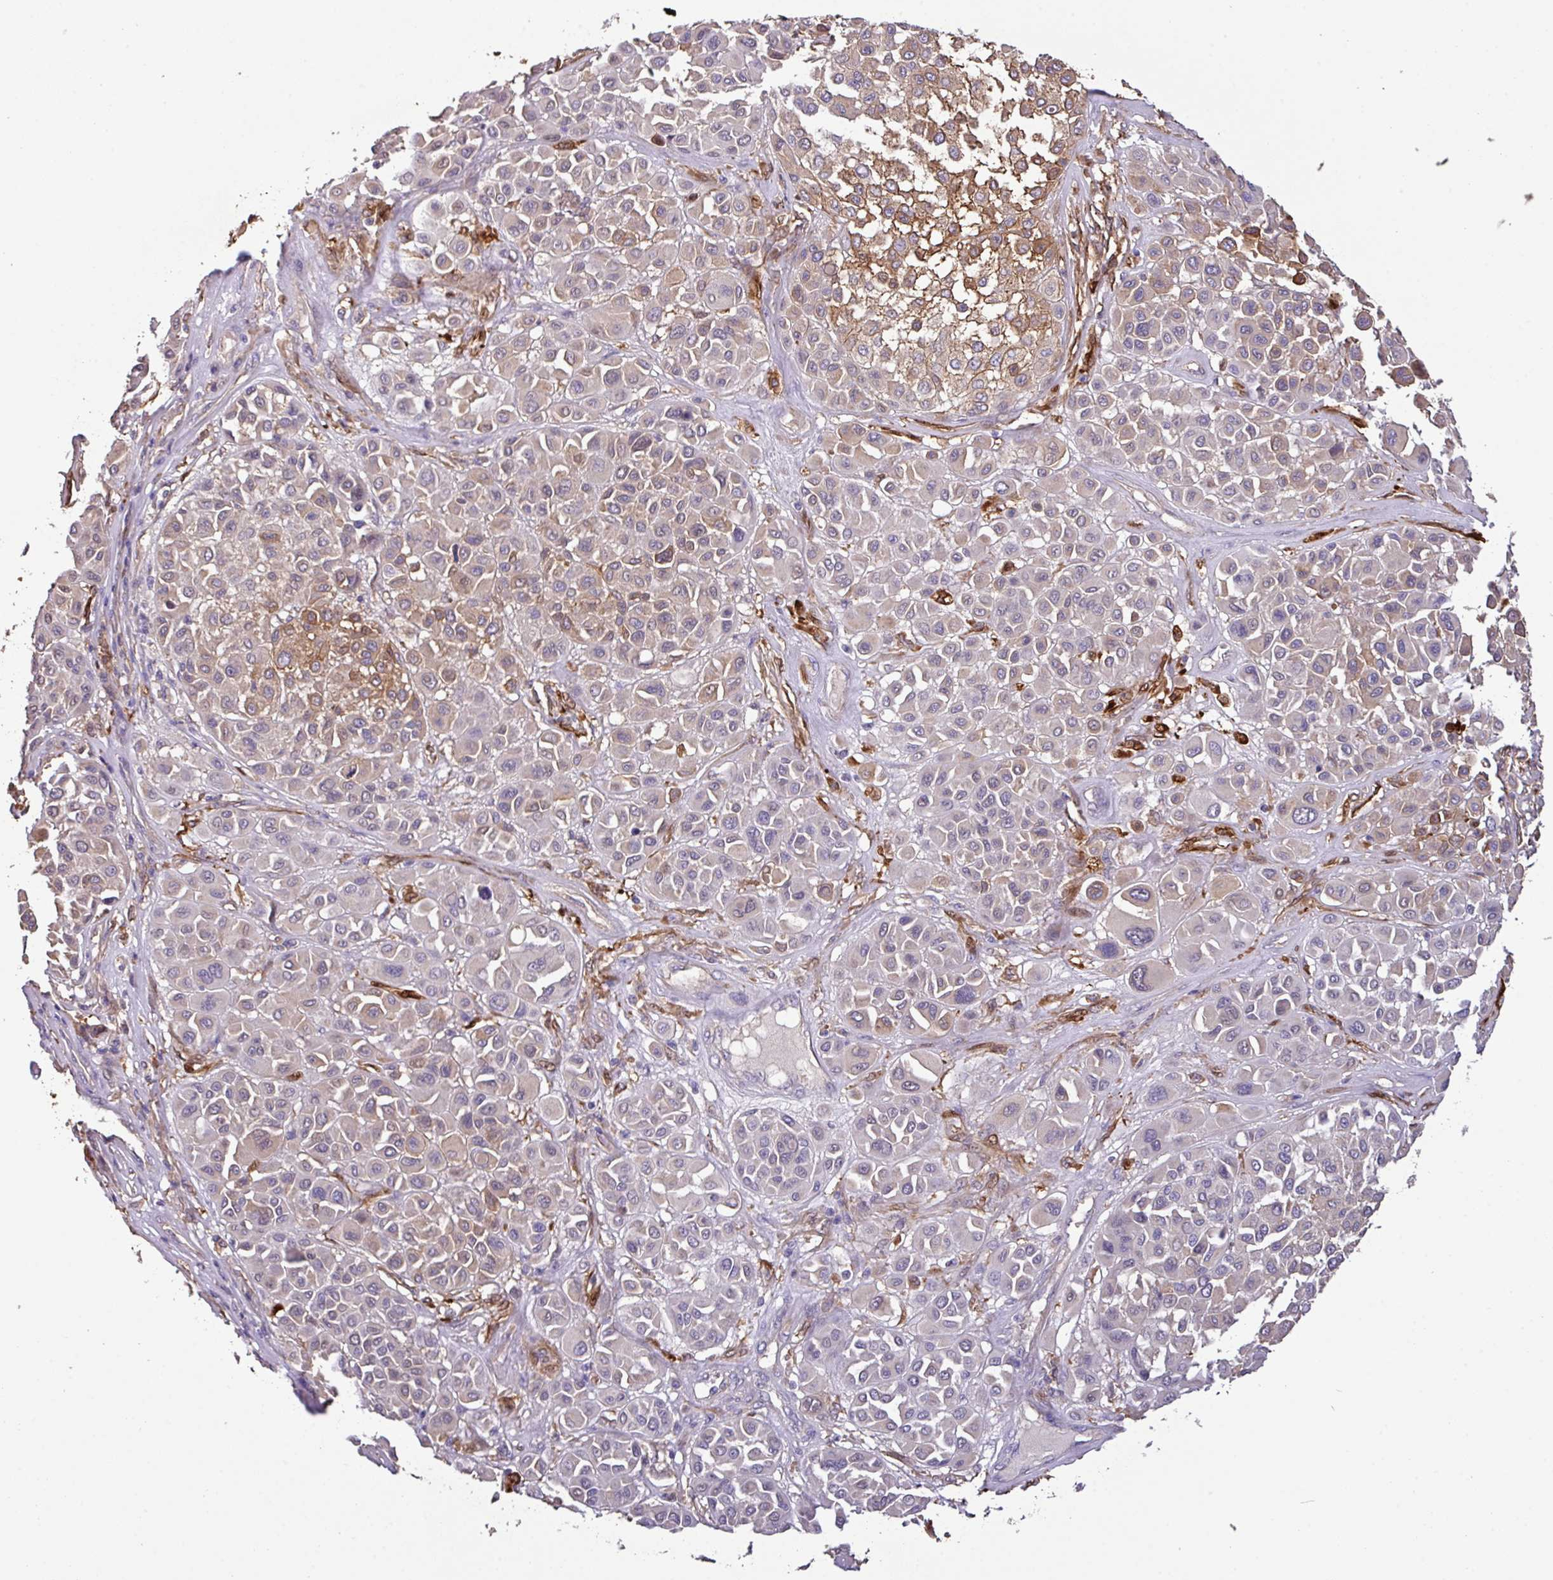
{"staining": {"intensity": "moderate", "quantity": "<25%", "location": "cytoplasmic/membranous"}, "tissue": "melanoma", "cell_type": "Tumor cells", "image_type": "cancer", "snomed": [{"axis": "morphology", "description": "Malignant melanoma, Metastatic site"}, {"axis": "topography", "description": "Soft tissue"}], "caption": "Immunohistochemistry of human melanoma displays low levels of moderate cytoplasmic/membranous positivity in approximately <25% of tumor cells.", "gene": "LRRC53", "patient": {"sex": "male", "age": 41}}